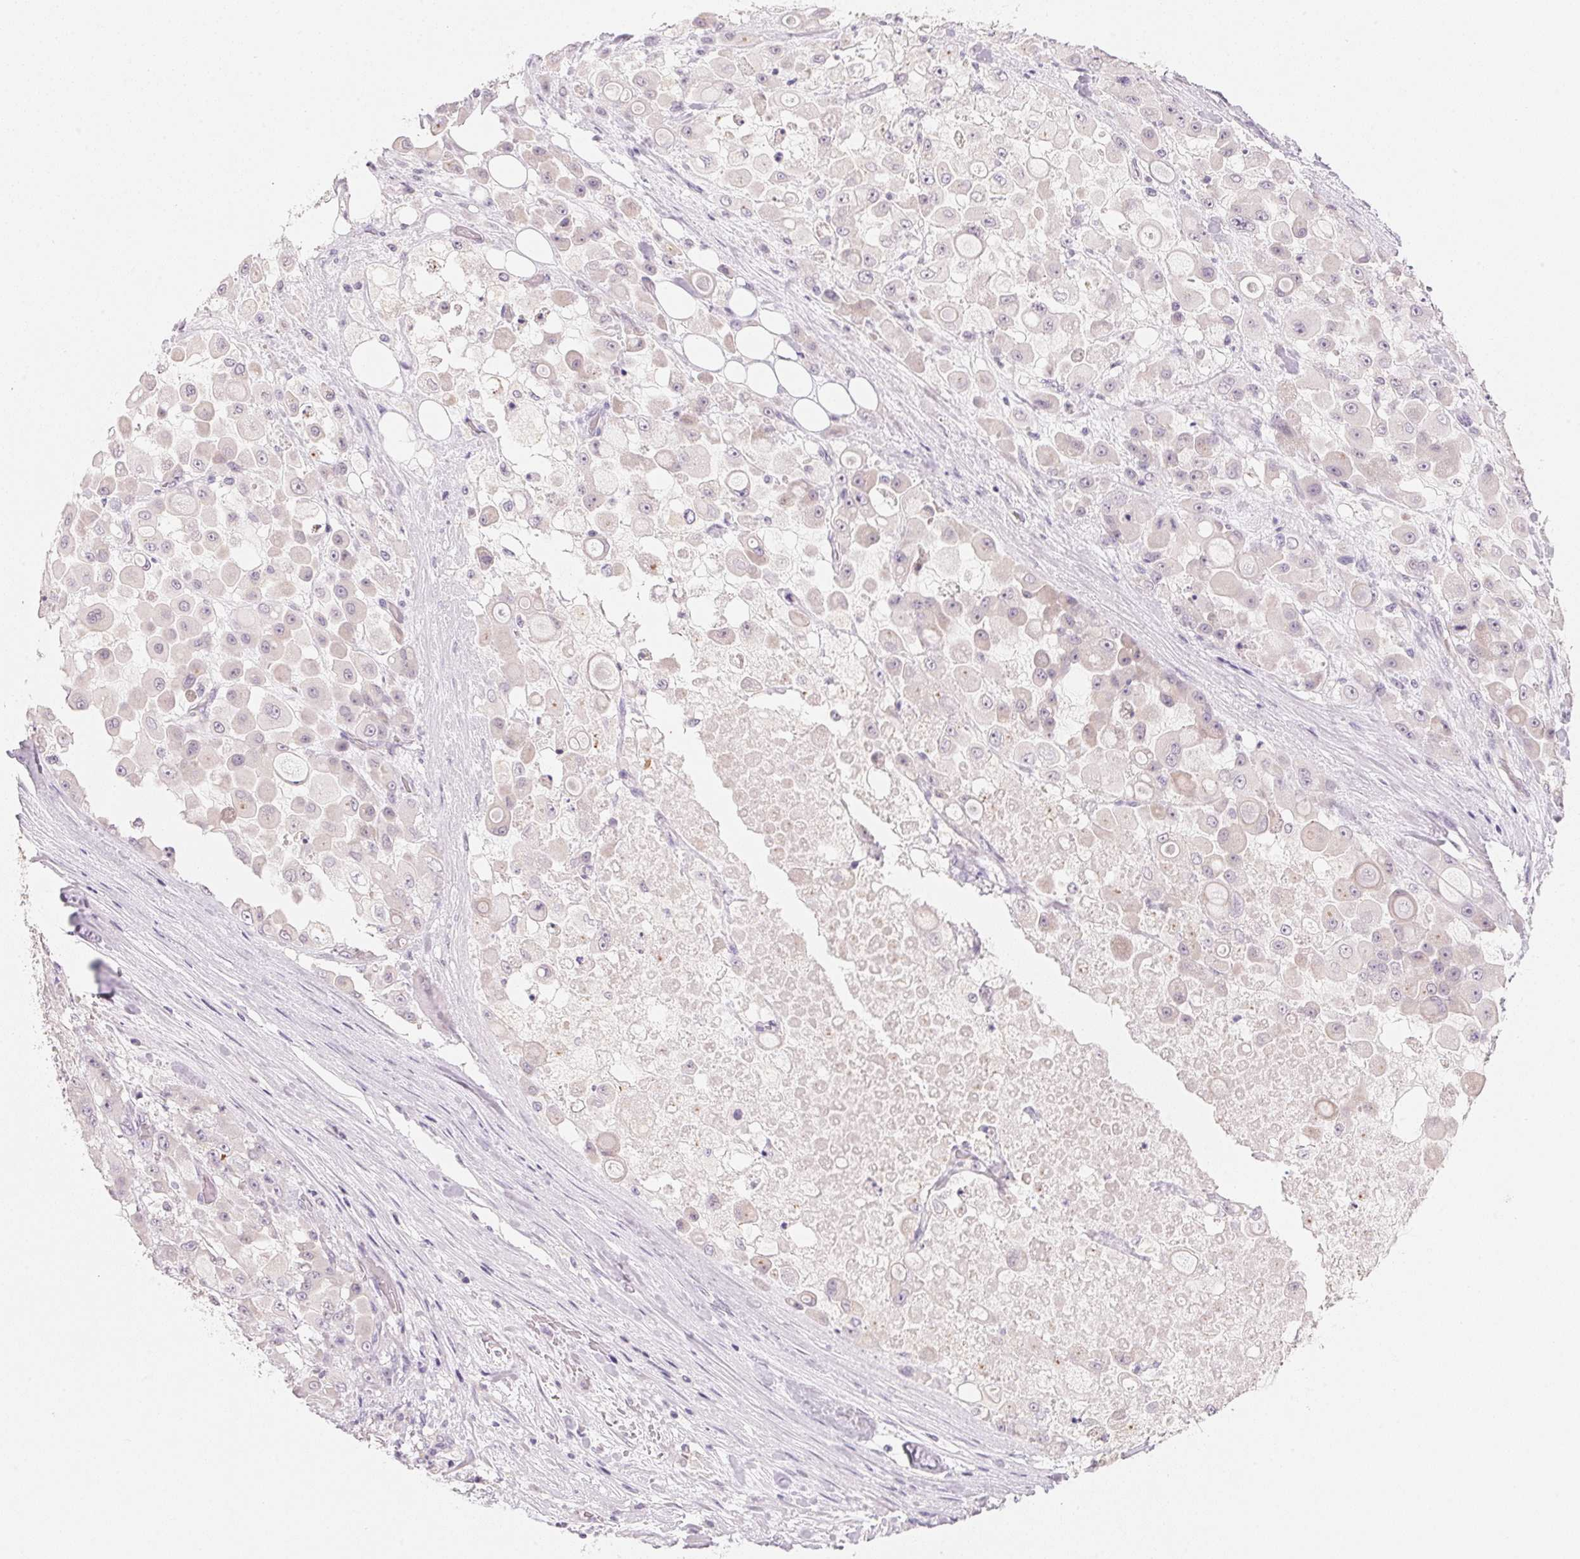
{"staining": {"intensity": "negative", "quantity": "none", "location": "none"}, "tissue": "stomach cancer", "cell_type": "Tumor cells", "image_type": "cancer", "snomed": [{"axis": "morphology", "description": "Adenocarcinoma, NOS"}, {"axis": "topography", "description": "Stomach"}], "caption": "High magnification brightfield microscopy of adenocarcinoma (stomach) stained with DAB (3,3'-diaminobenzidine) (brown) and counterstained with hematoxylin (blue): tumor cells show no significant staining. (DAB (3,3'-diaminobenzidine) IHC, high magnification).", "gene": "MCOLN3", "patient": {"sex": "female", "age": 76}}